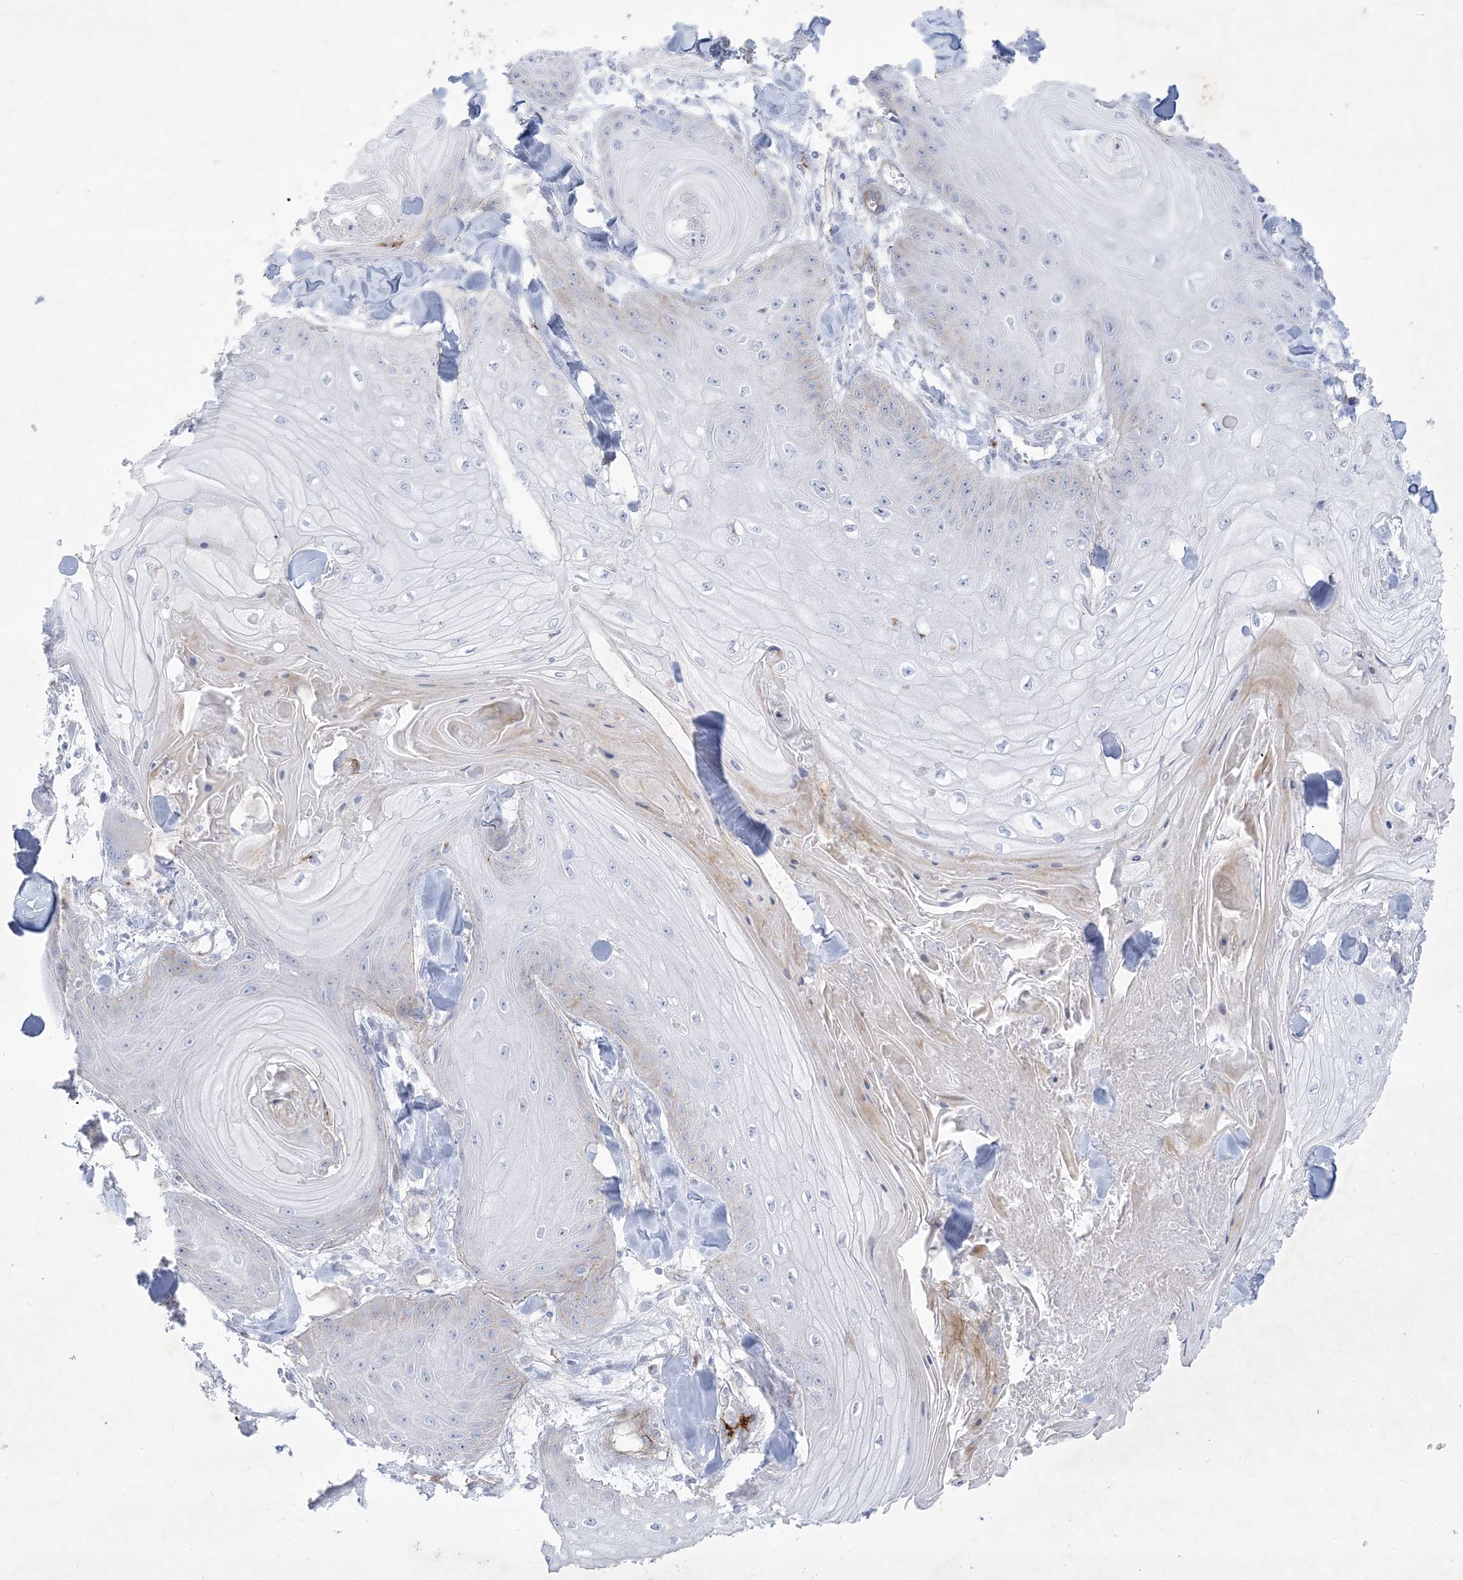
{"staining": {"intensity": "negative", "quantity": "none", "location": "none"}, "tissue": "skin cancer", "cell_type": "Tumor cells", "image_type": "cancer", "snomed": [{"axis": "morphology", "description": "Squamous cell carcinoma, NOS"}, {"axis": "topography", "description": "Skin"}], "caption": "IHC photomicrograph of skin cancer (squamous cell carcinoma) stained for a protein (brown), which shows no staining in tumor cells.", "gene": "B3GNT7", "patient": {"sex": "male", "age": 74}}